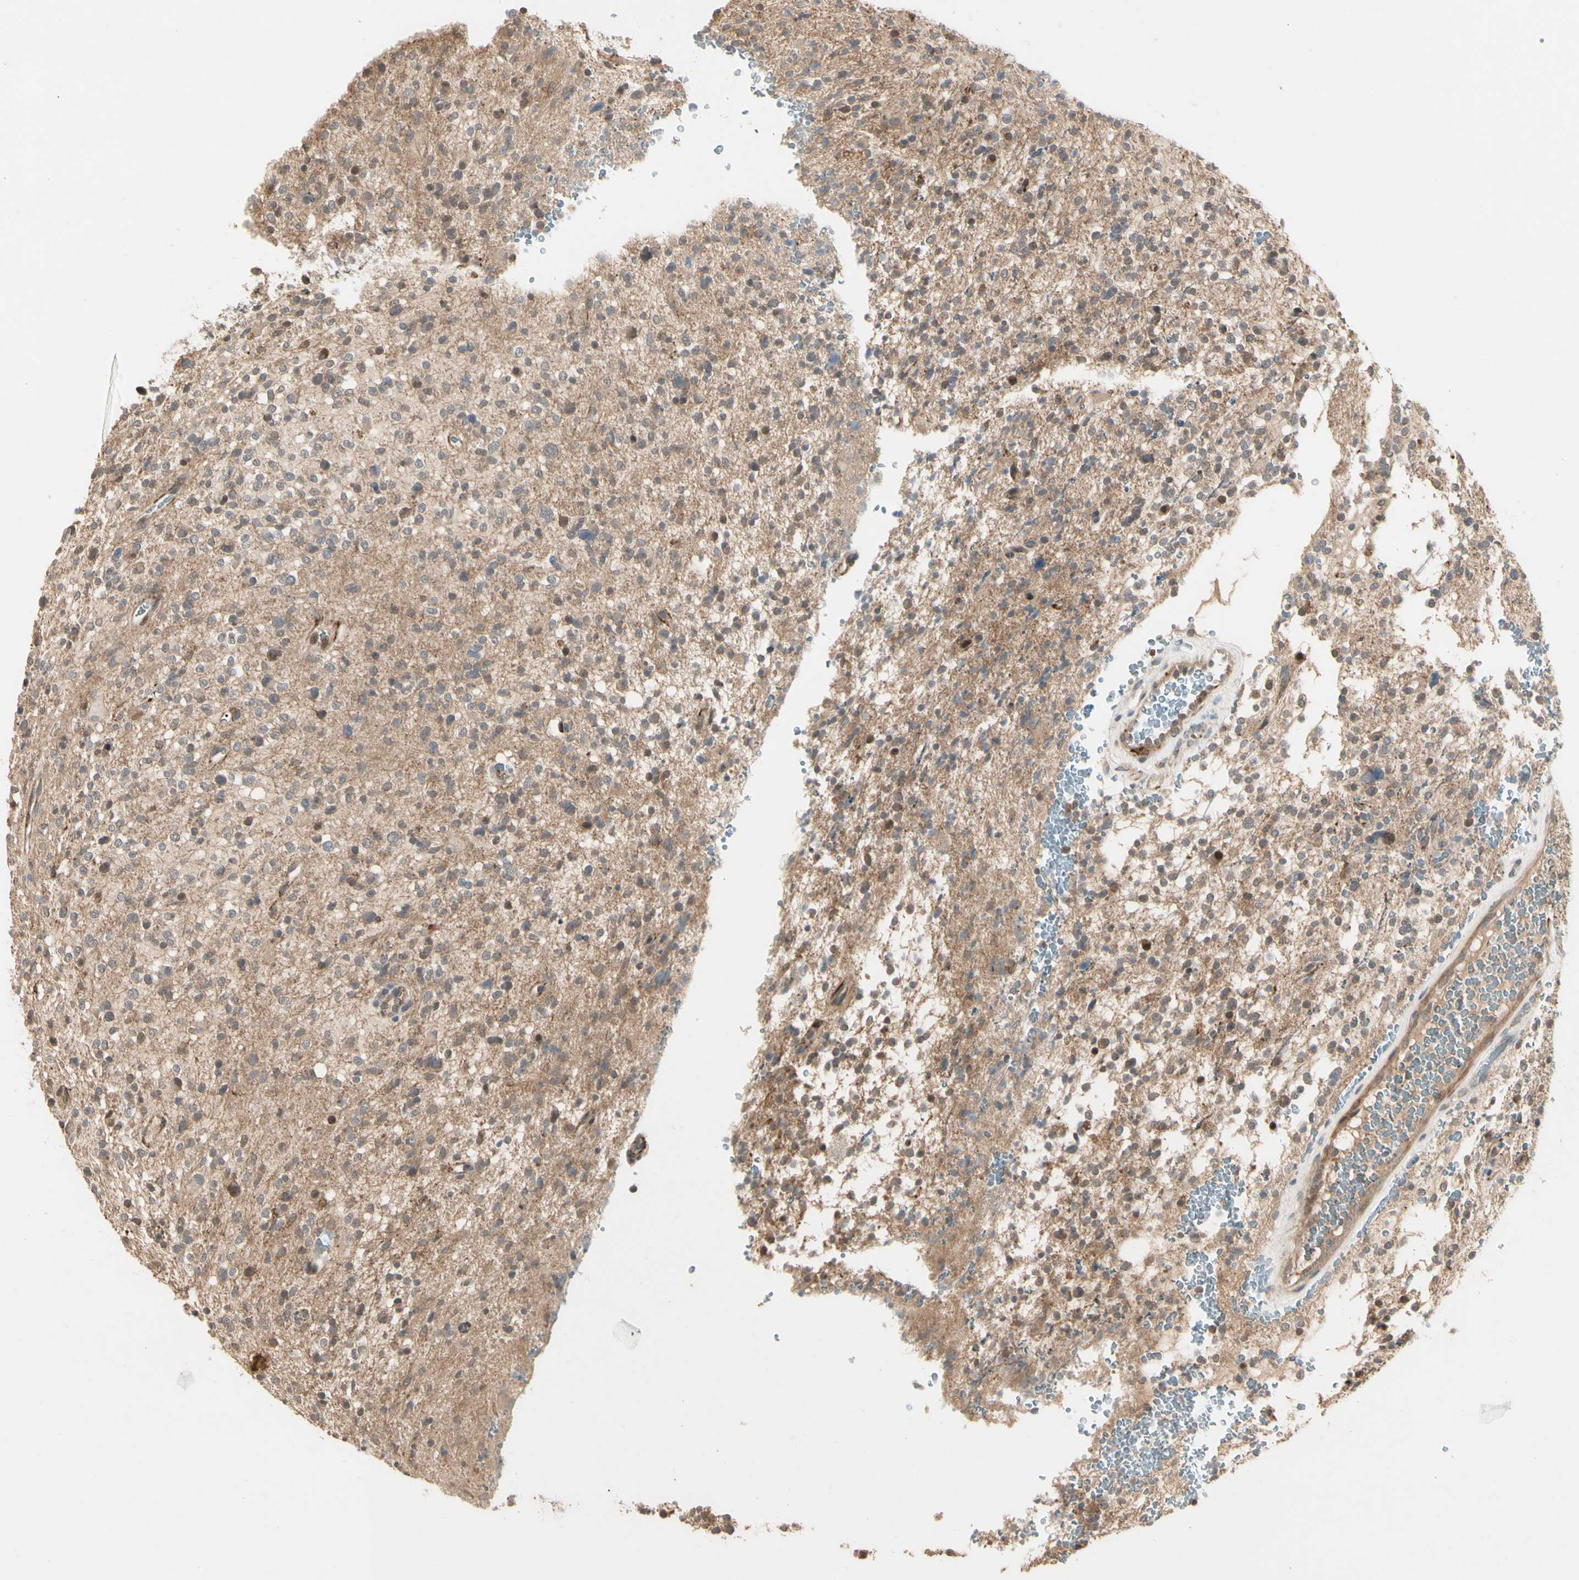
{"staining": {"intensity": "moderate", "quantity": "25%-75%", "location": "cytoplasmic/membranous"}, "tissue": "glioma", "cell_type": "Tumor cells", "image_type": "cancer", "snomed": [{"axis": "morphology", "description": "Glioma, malignant, High grade"}, {"axis": "topography", "description": "Brain"}], "caption": "Moderate cytoplasmic/membranous staining for a protein is appreciated in about 25%-75% of tumor cells of glioma using immunohistochemistry.", "gene": "ATG4C", "patient": {"sex": "male", "age": 48}}